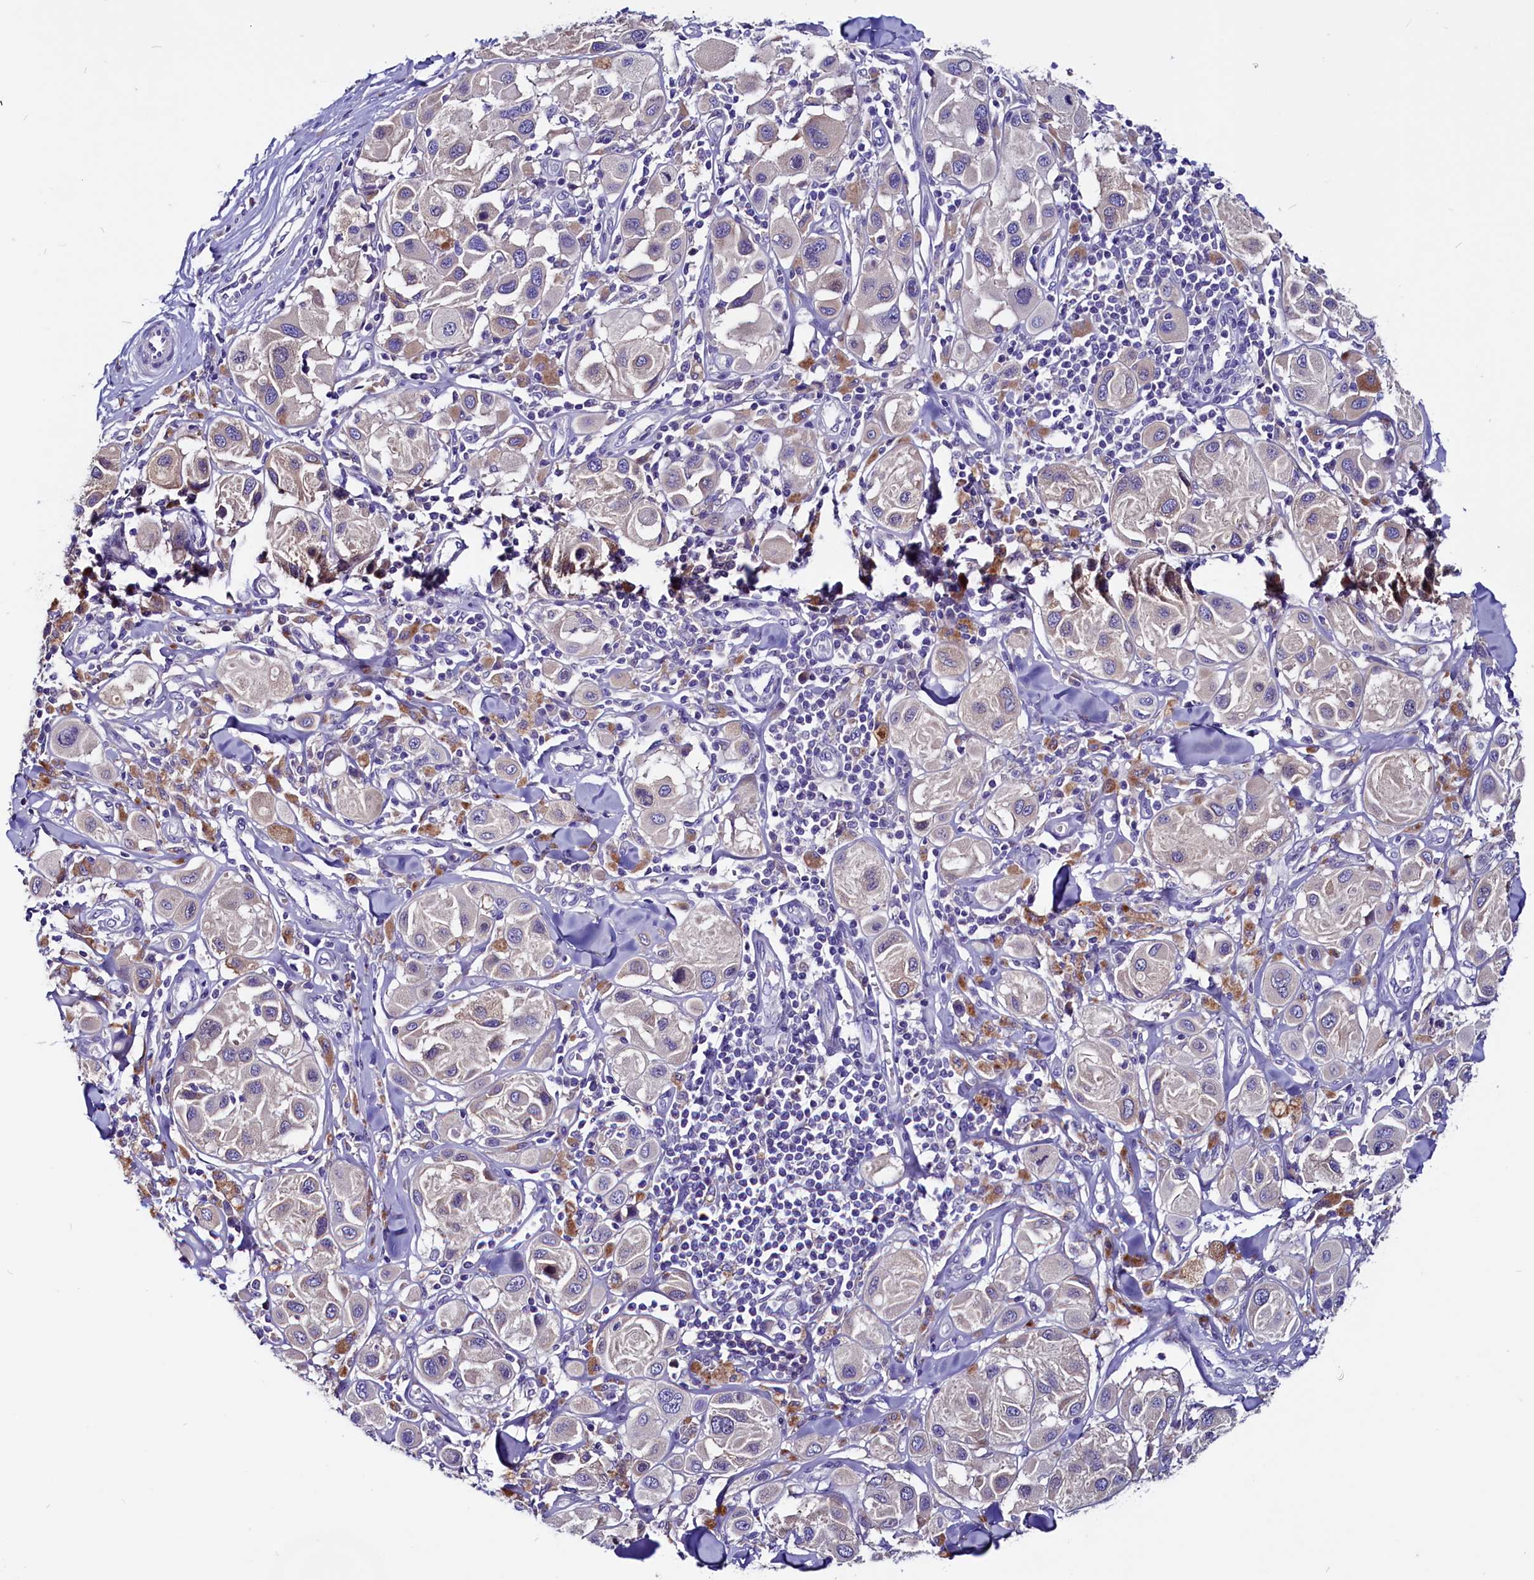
{"staining": {"intensity": "negative", "quantity": "none", "location": "none"}, "tissue": "melanoma", "cell_type": "Tumor cells", "image_type": "cancer", "snomed": [{"axis": "morphology", "description": "Malignant melanoma, Metastatic site"}, {"axis": "topography", "description": "Skin"}], "caption": "Image shows no significant protein staining in tumor cells of melanoma.", "gene": "CCBE1", "patient": {"sex": "male", "age": 41}}